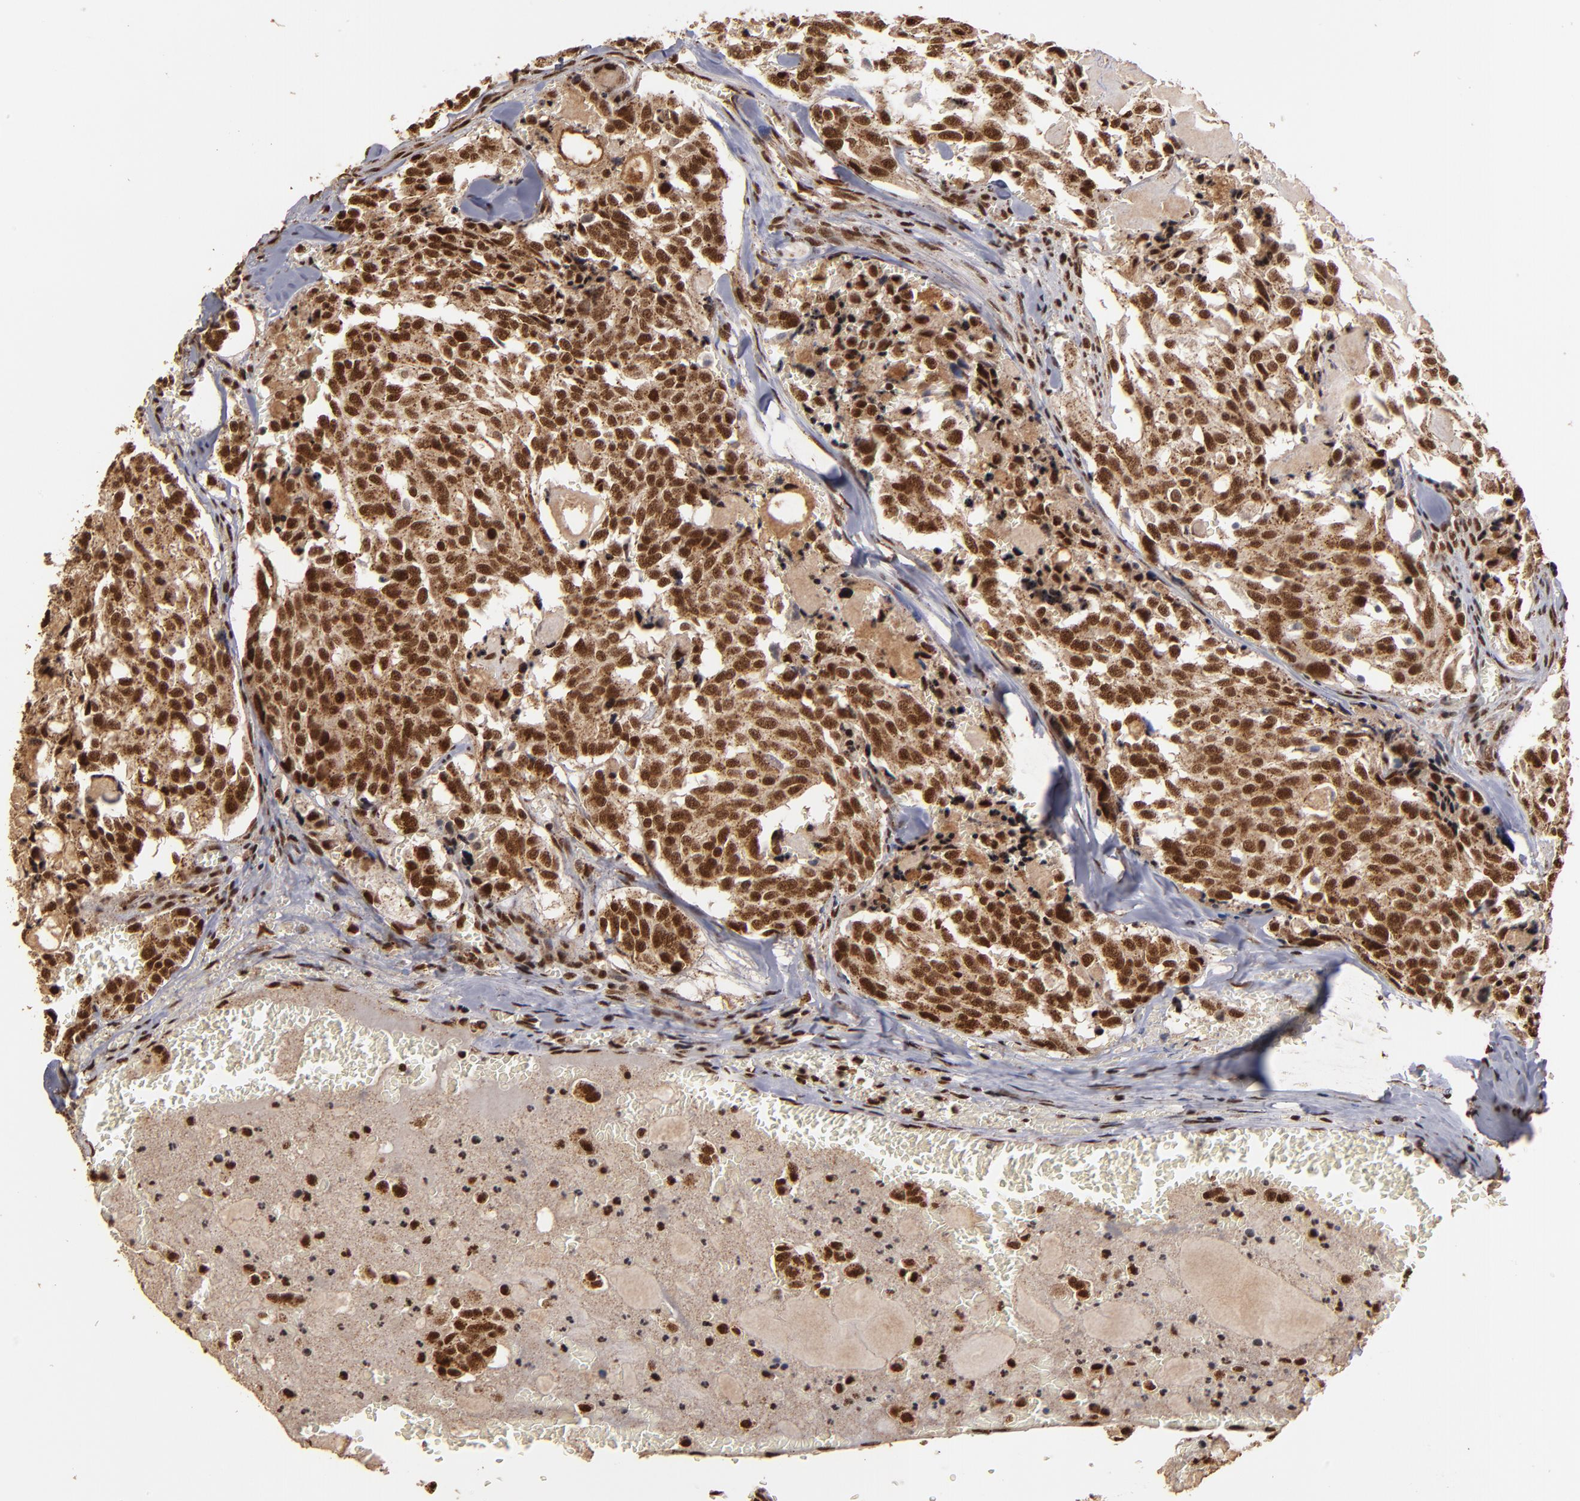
{"staining": {"intensity": "moderate", "quantity": ">75%", "location": "cytoplasmic/membranous,nuclear"}, "tissue": "thyroid cancer", "cell_type": "Tumor cells", "image_type": "cancer", "snomed": [{"axis": "morphology", "description": "Carcinoma, NOS"}, {"axis": "morphology", "description": "Carcinoid, malignant, NOS"}, {"axis": "topography", "description": "Thyroid gland"}], "caption": "Malignant carcinoid (thyroid) tissue exhibits moderate cytoplasmic/membranous and nuclear staining in about >75% of tumor cells, visualized by immunohistochemistry. (DAB (3,3'-diaminobenzidine) IHC, brown staining for protein, blue staining for nuclei).", "gene": "SNW1", "patient": {"sex": "male", "age": 33}}